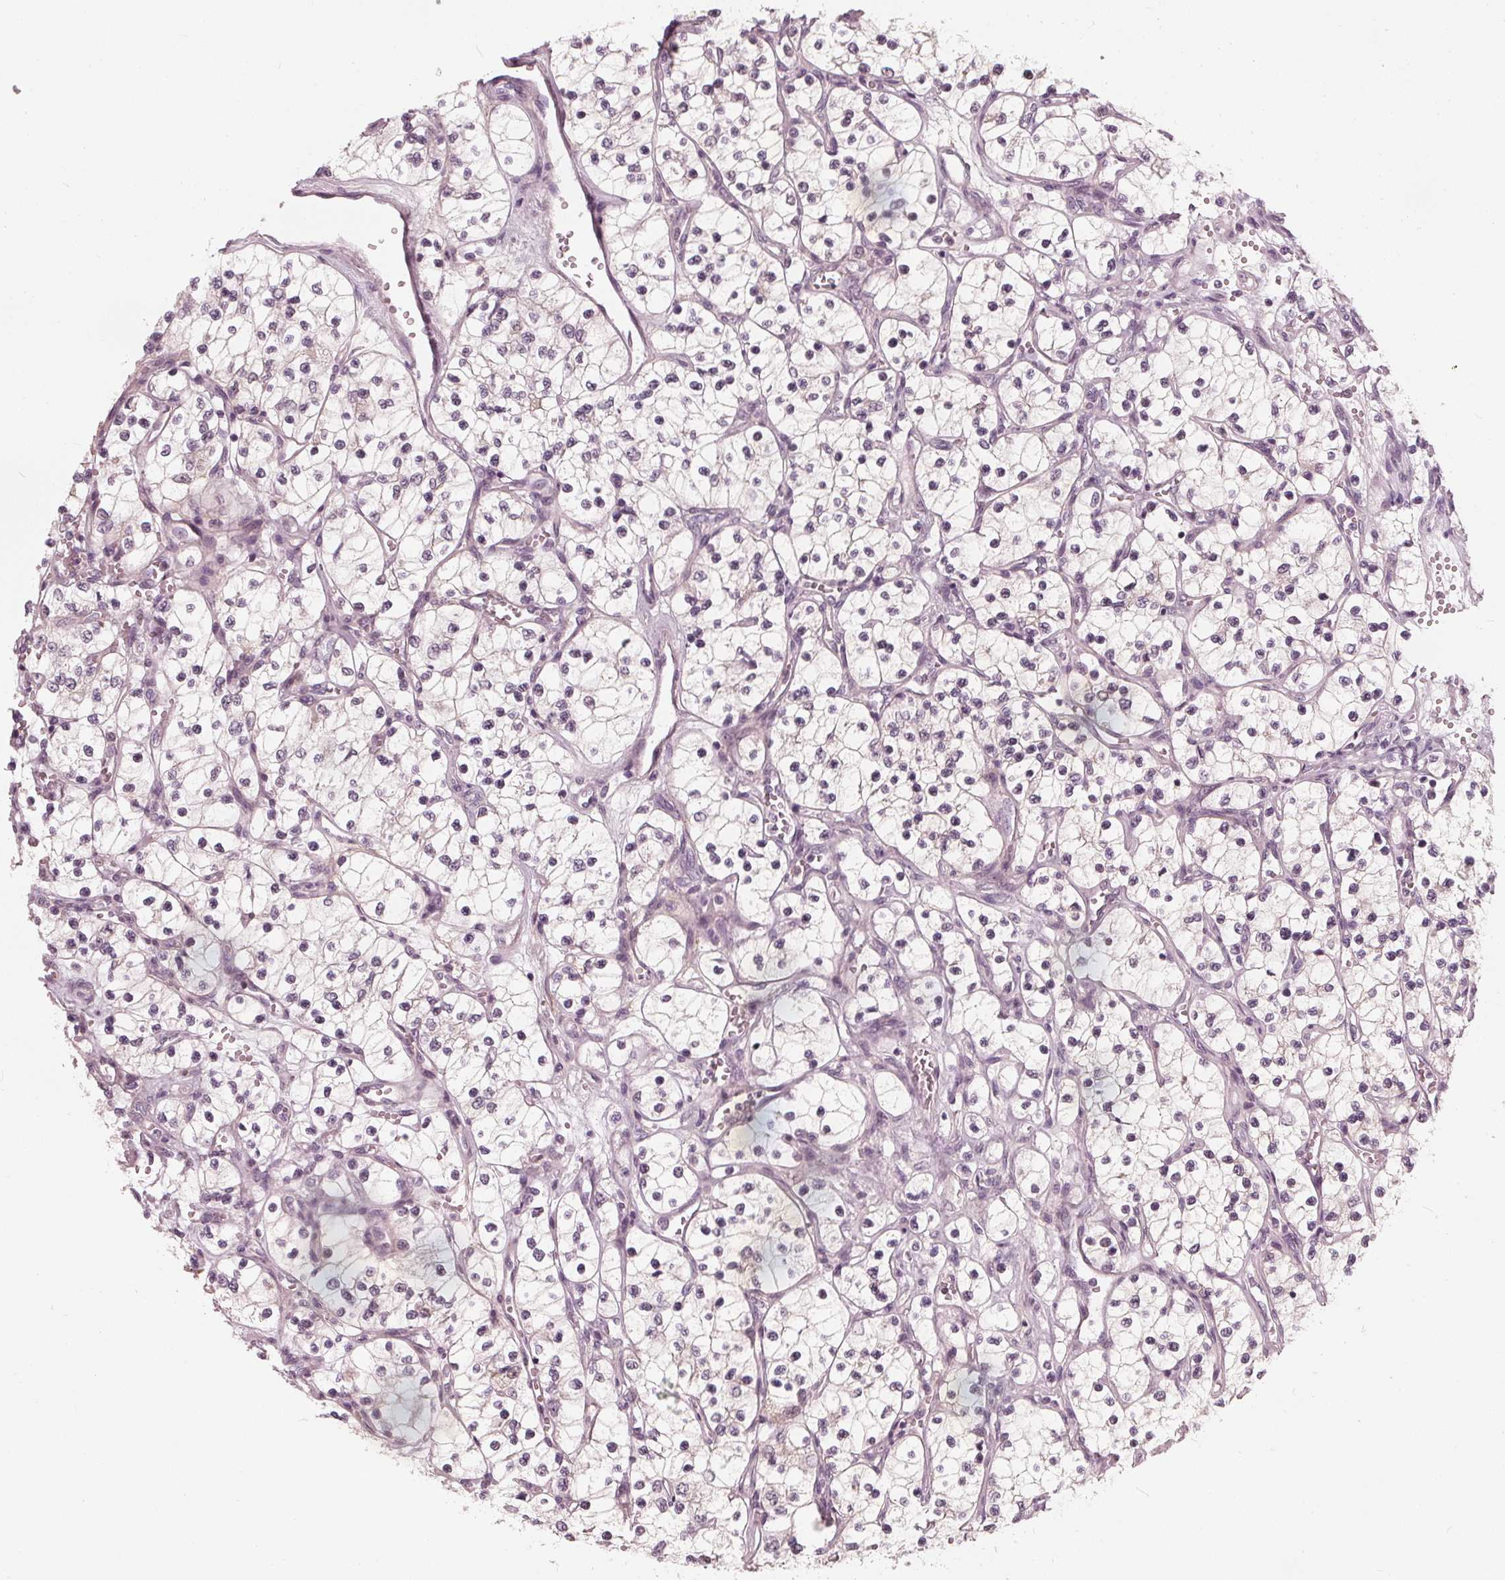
{"staining": {"intensity": "negative", "quantity": "none", "location": "none"}, "tissue": "renal cancer", "cell_type": "Tumor cells", "image_type": "cancer", "snomed": [{"axis": "morphology", "description": "Adenocarcinoma, NOS"}, {"axis": "topography", "description": "Kidney"}], "caption": "There is no significant expression in tumor cells of adenocarcinoma (renal).", "gene": "SAT2", "patient": {"sex": "female", "age": 69}}